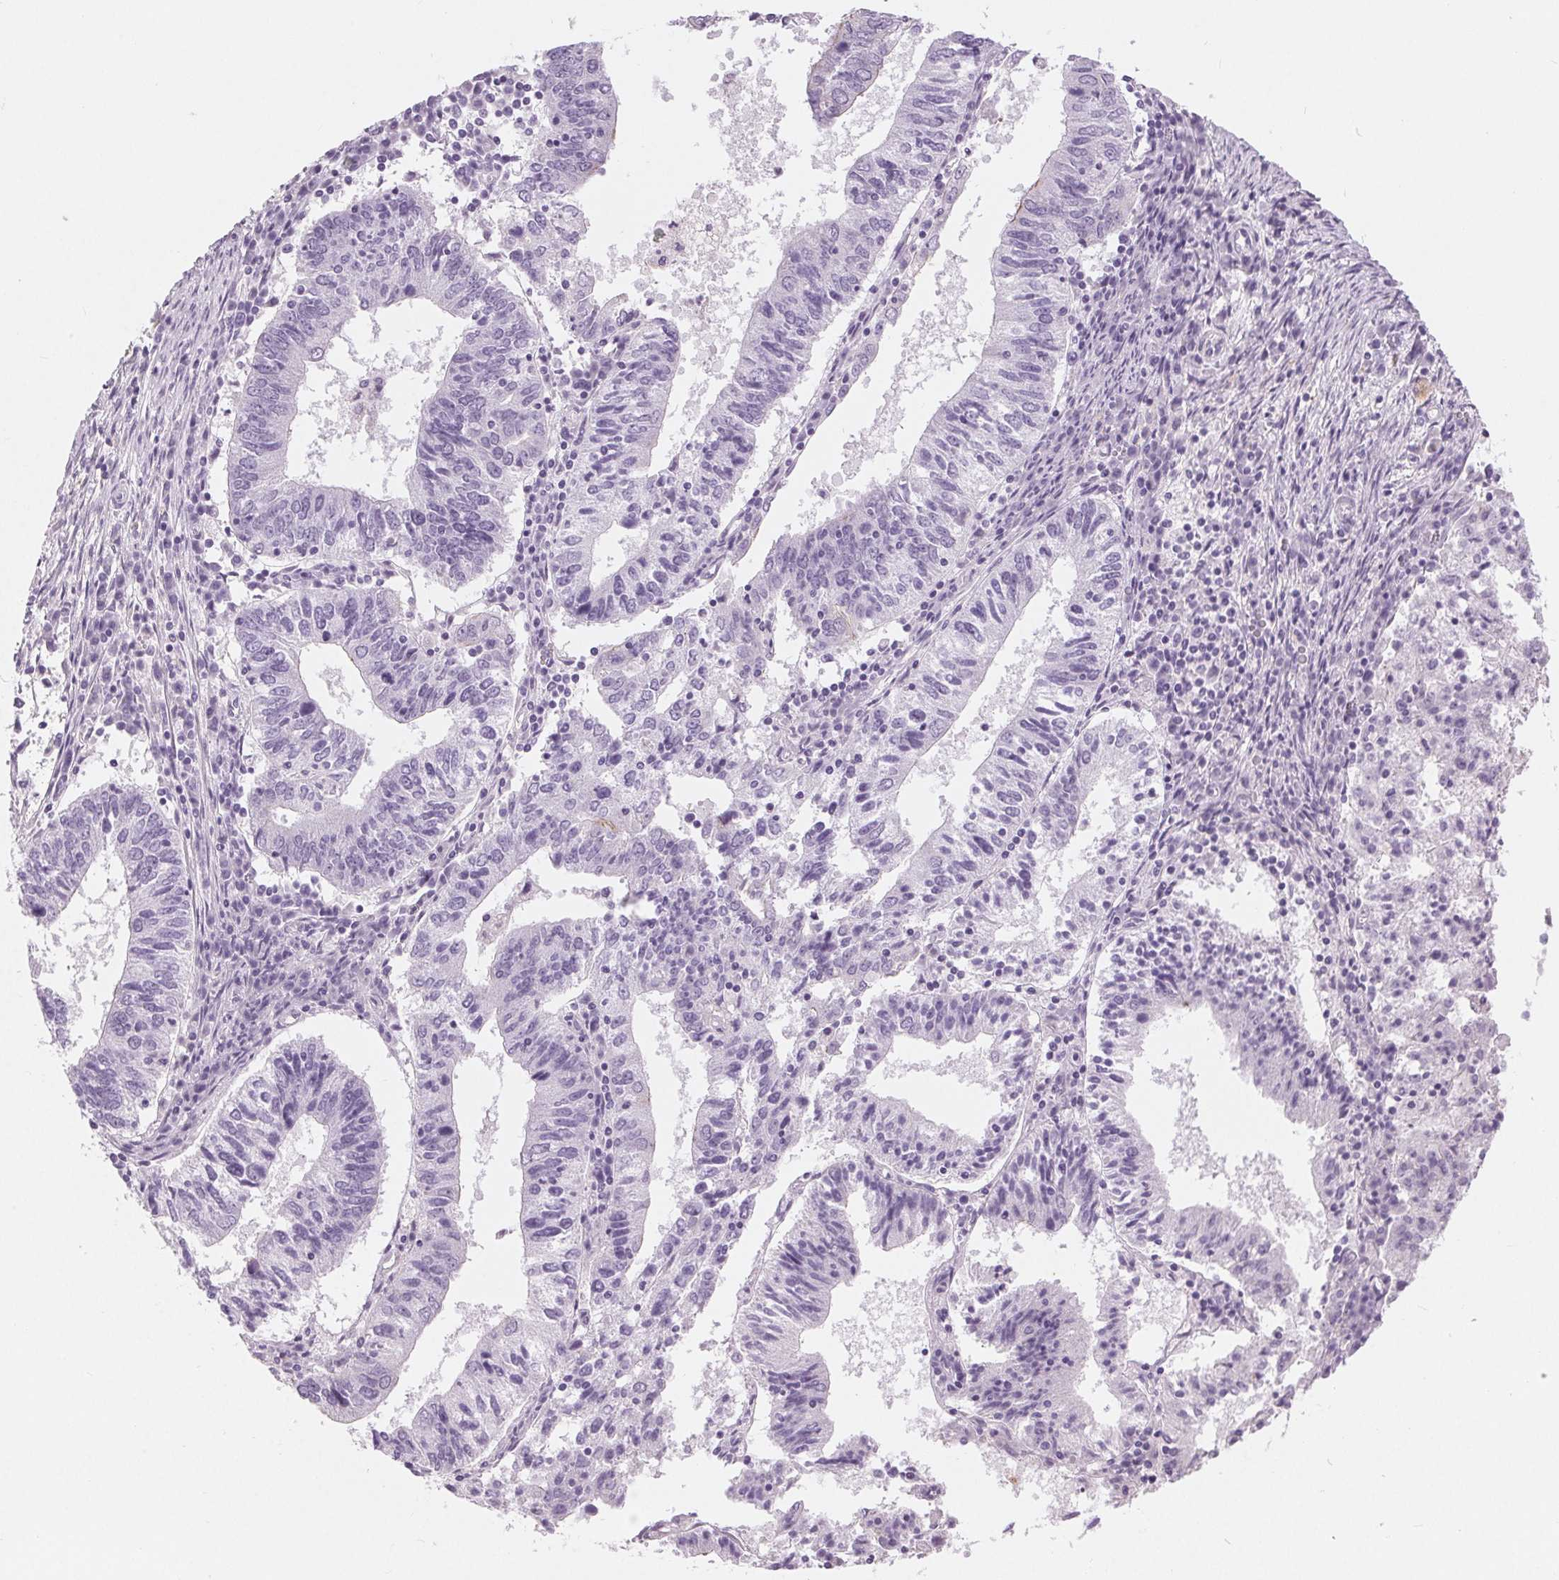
{"staining": {"intensity": "moderate", "quantity": "<25%", "location": "cytoplasmic/membranous"}, "tissue": "endometrial cancer", "cell_type": "Tumor cells", "image_type": "cancer", "snomed": [{"axis": "morphology", "description": "Adenocarcinoma, NOS"}, {"axis": "topography", "description": "Endometrium"}], "caption": "Human endometrial cancer (adenocarcinoma) stained with a protein marker demonstrates moderate staining in tumor cells.", "gene": "MISP", "patient": {"sex": "female", "age": 82}}